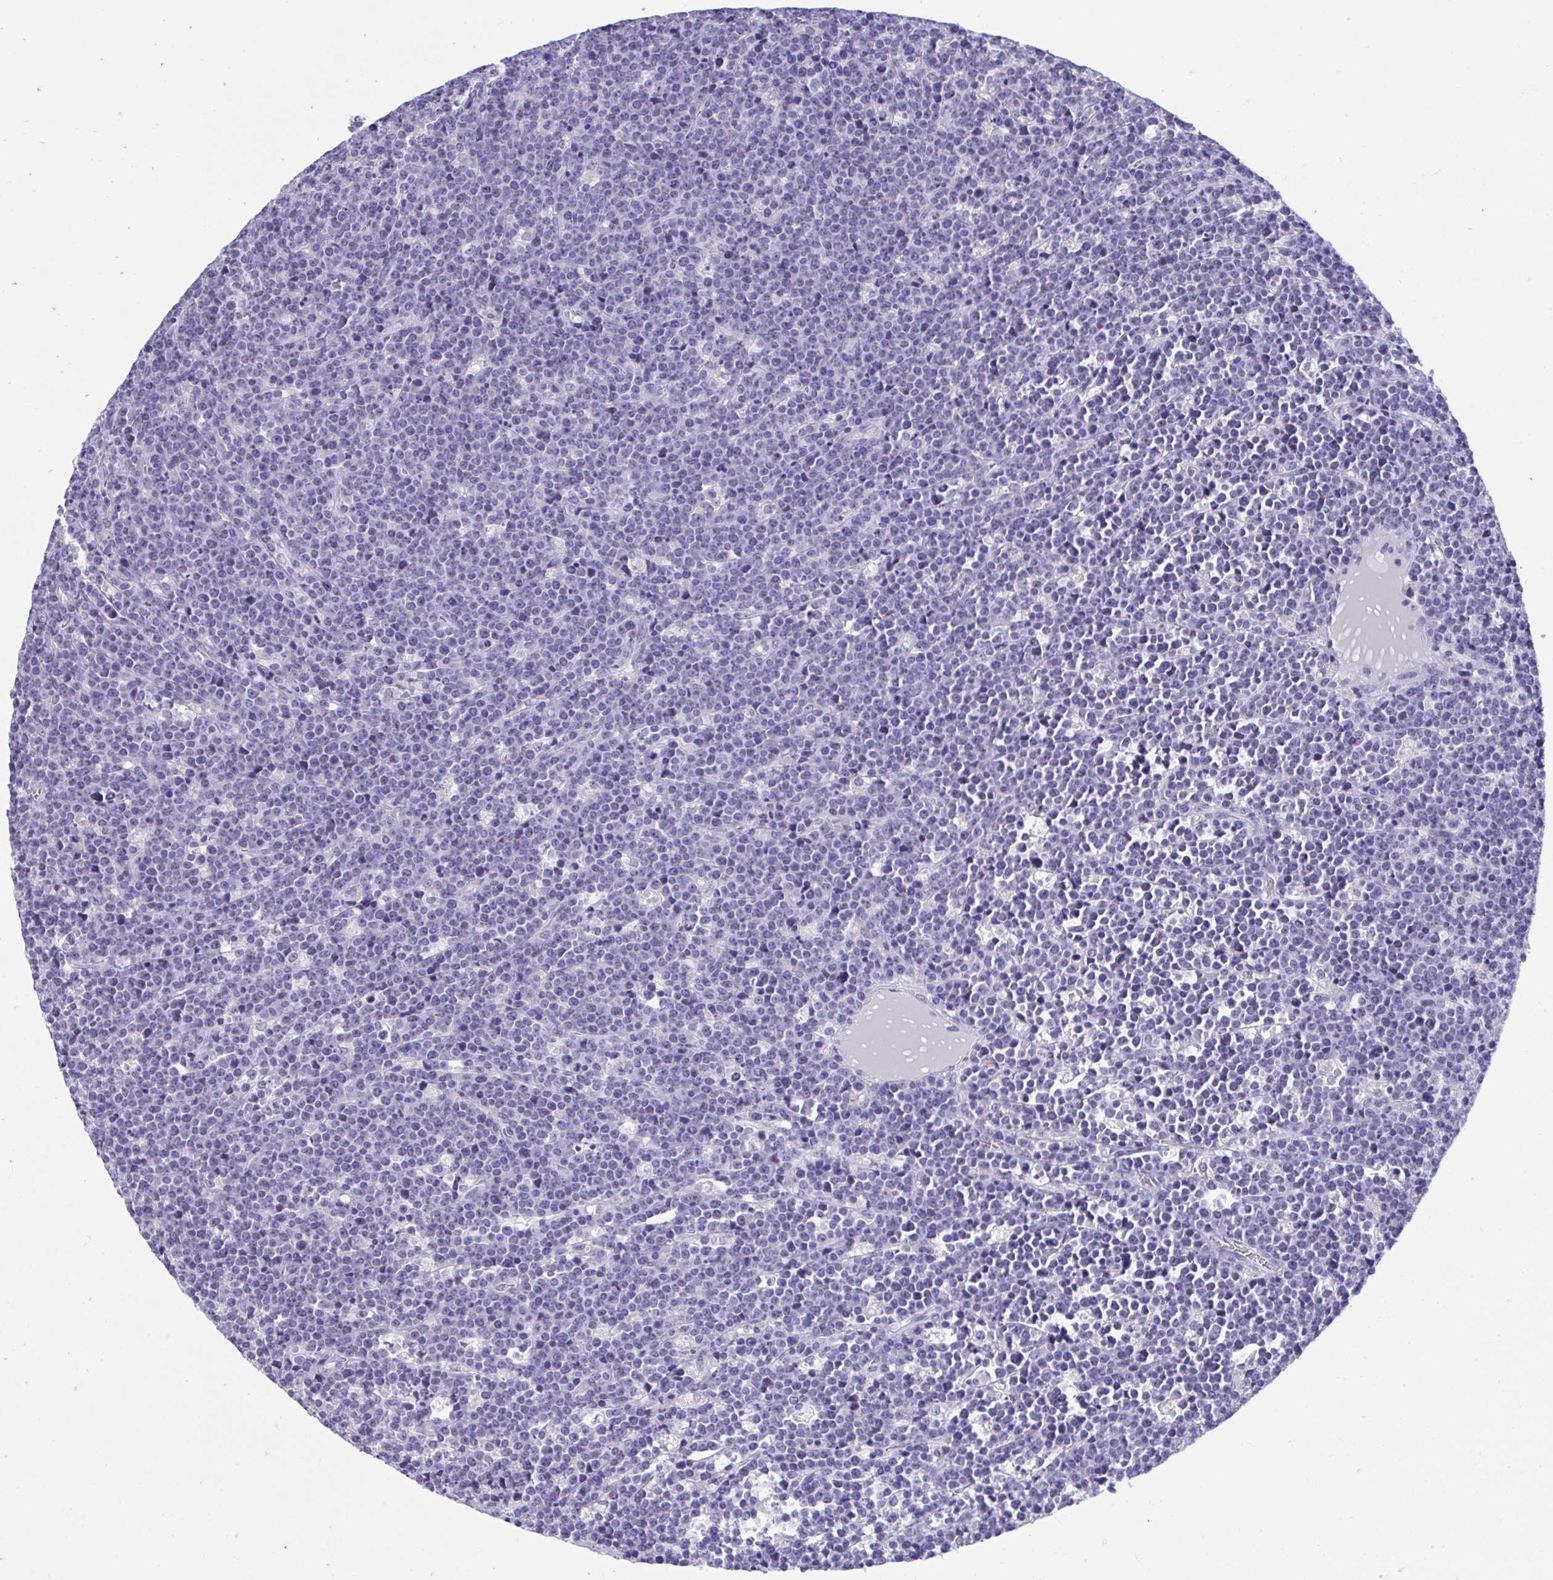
{"staining": {"intensity": "negative", "quantity": "none", "location": "none"}, "tissue": "lymphoma", "cell_type": "Tumor cells", "image_type": "cancer", "snomed": [{"axis": "morphology", "description": "Malignant lymphoma, non-Hodgkin's type, High grade"}, {"axis": "topography", "description": "Ovary"}], "caption": "The photomicrograph shows no staining of tumor cells in lymphoma.", "gene": "PLEKHH1", "patient": {"sex": "female", "age": 56}}